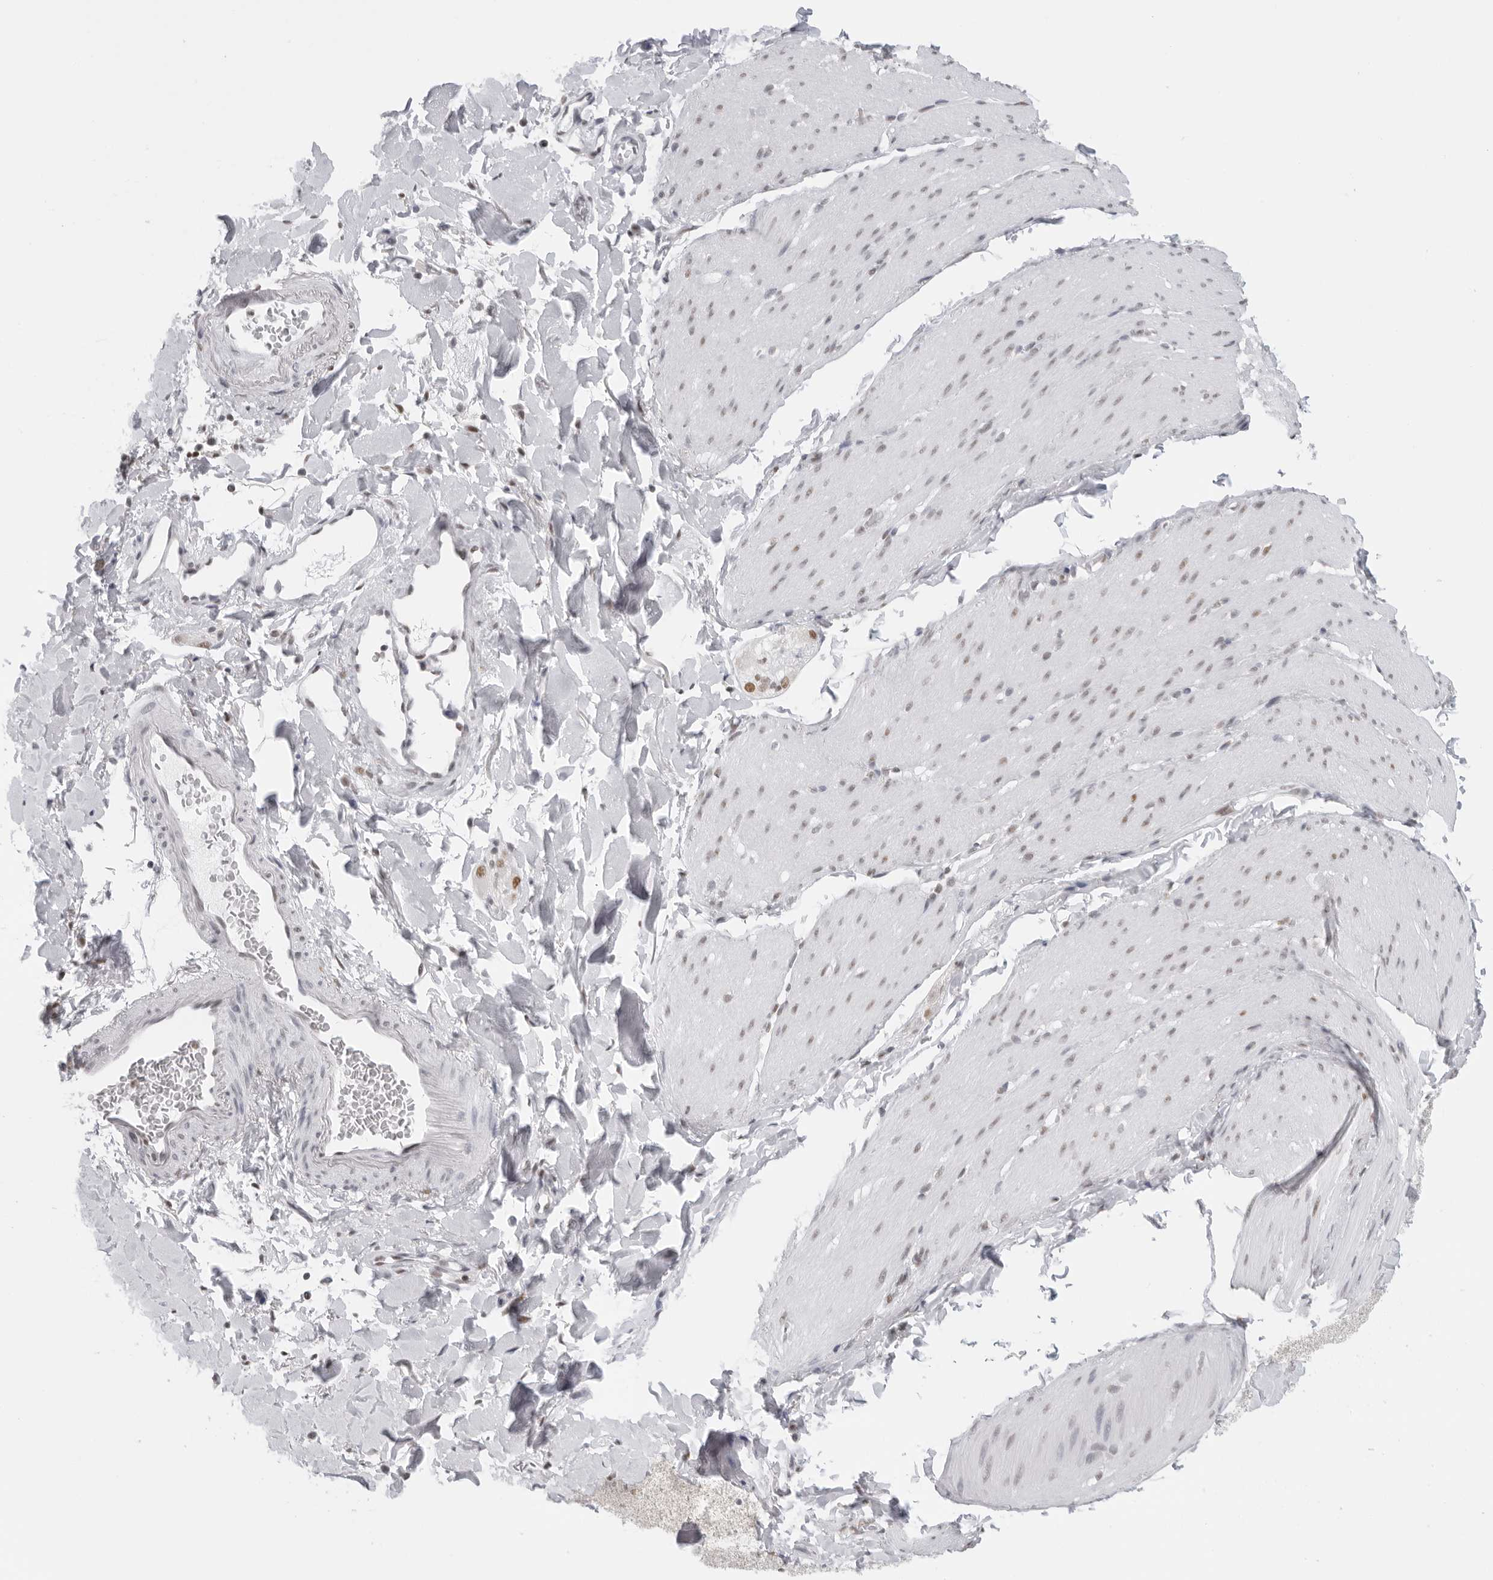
{"staining": {"intensity": "weak", "quantity": "<25%", "location": "nuclear"}, "tissue": "smooth muscle", "cell_type": "Smooth muscle cells", "image_type": "normal", "snomed": [{"axis": "morphology", "description": "Normal tissue, NOS"}, {"axis": "topography", "description": "Smooth muscle"}, {"axis": "topography", "description": "Small intestine"}], "caption": "Smooth muscle cells show no significant staining in benign smooth muscle. (Immunohistochemistry (ihc), brightfield microscopy, high magnification).", "gene": "RPA2", "patient": {"sex": "female", "age": 84}}